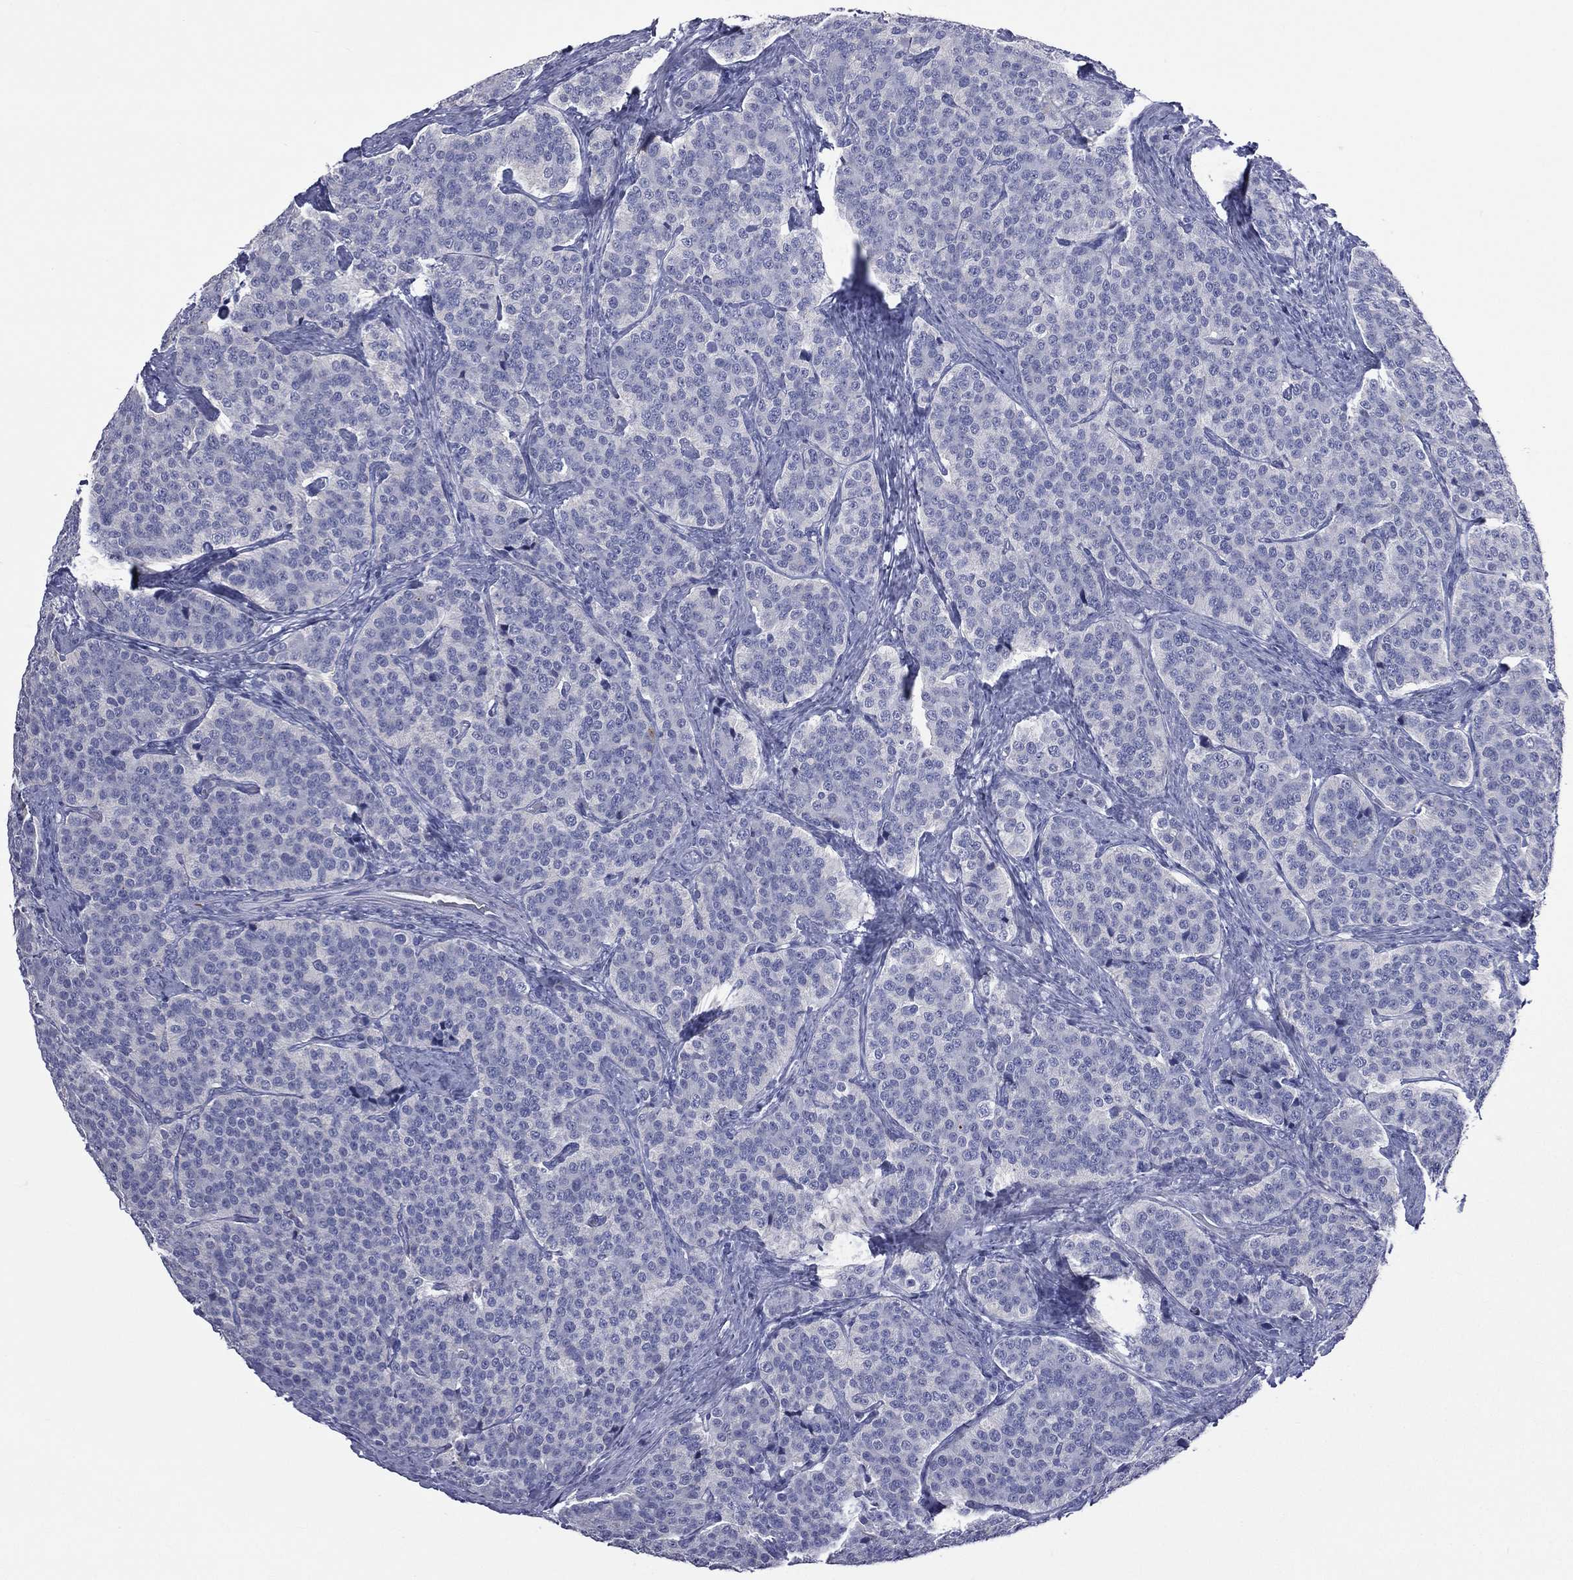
{"staining": {"intensity": "negative", "quantity": "none", "location": "none"}, "tissue": "carcinoid", "cell_type": "Tumor cells", "image_type": "cancer", "snomed": [{"axis": "morphology", "description": "Carcinoid, malignant, NOS"}, {"axis": "topography", "description": "Small intestine"}], "caption": "High magnification brightfield microscopy of carcinoid stained with DAB (3,3'-diaminobenzidine) (brown) and counterstained with hematoxylin (blue): tumor cells show no significant expression.", "gene": "CES2", "patient": {"sex": "female", "age": 58}}